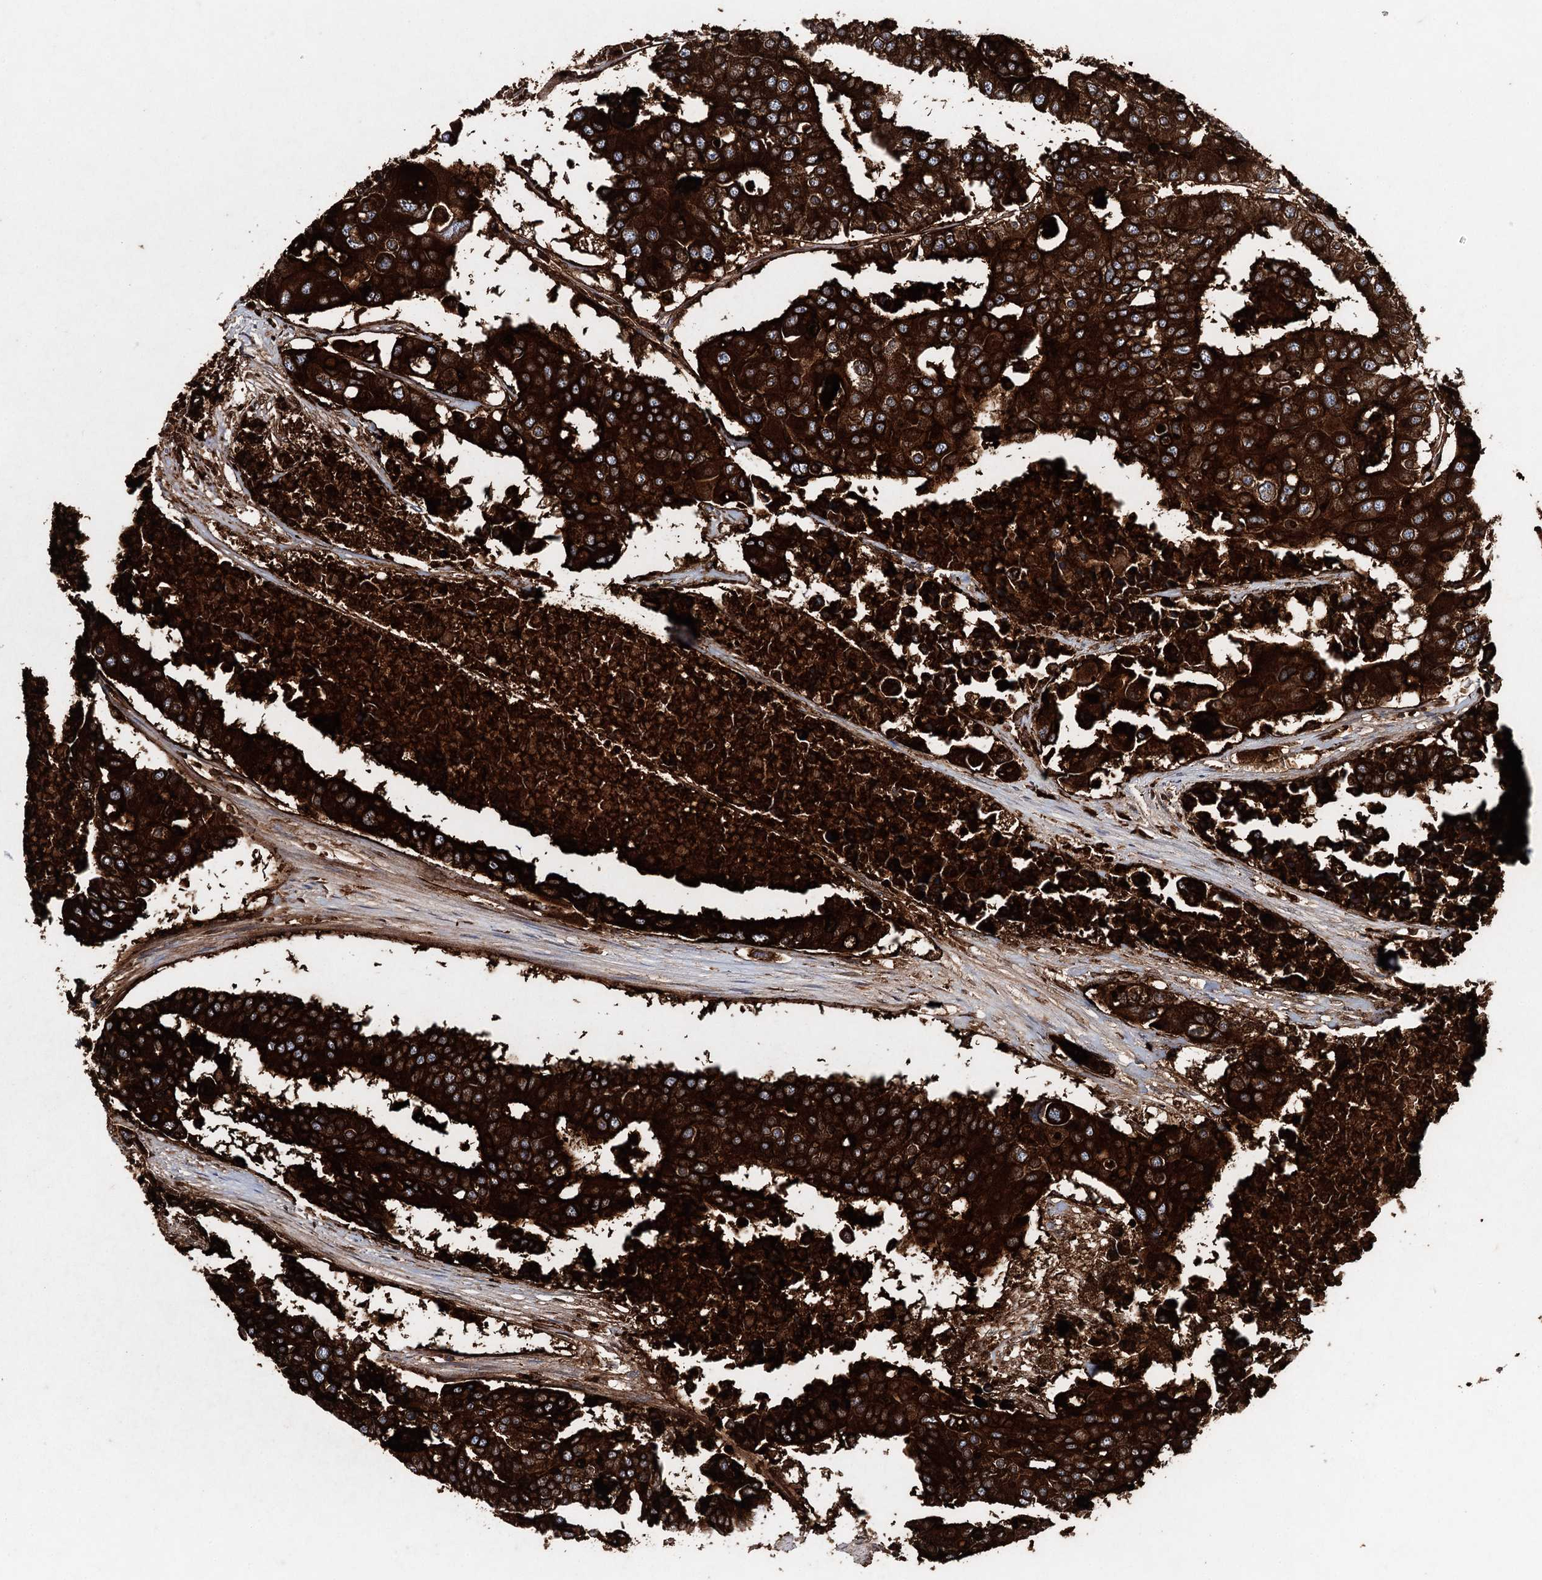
{"staining": {"intensity": "strong", "quantity": ">75%", "location": "cytoplasmic/membranous"}, "tissue": "colorectal cancer", "cell_type": "Tumor cells", "image_type": "cancer", "snomed": [{"axis": "morphology", "description": "Adenocarcinoma, NOS"}, {"axis": "topography", "description": "Colon"}], "caption": "Immunohistochemical staining of colorectal cancer demonstrates strong cytoplasmic/membranous protein staining in about >75% of tumor cells. (Brightfield microscopy of DAB IHC at high magnification).", "gene": "CEACAM8", "patient": {"sex": "male", "age": 77}}